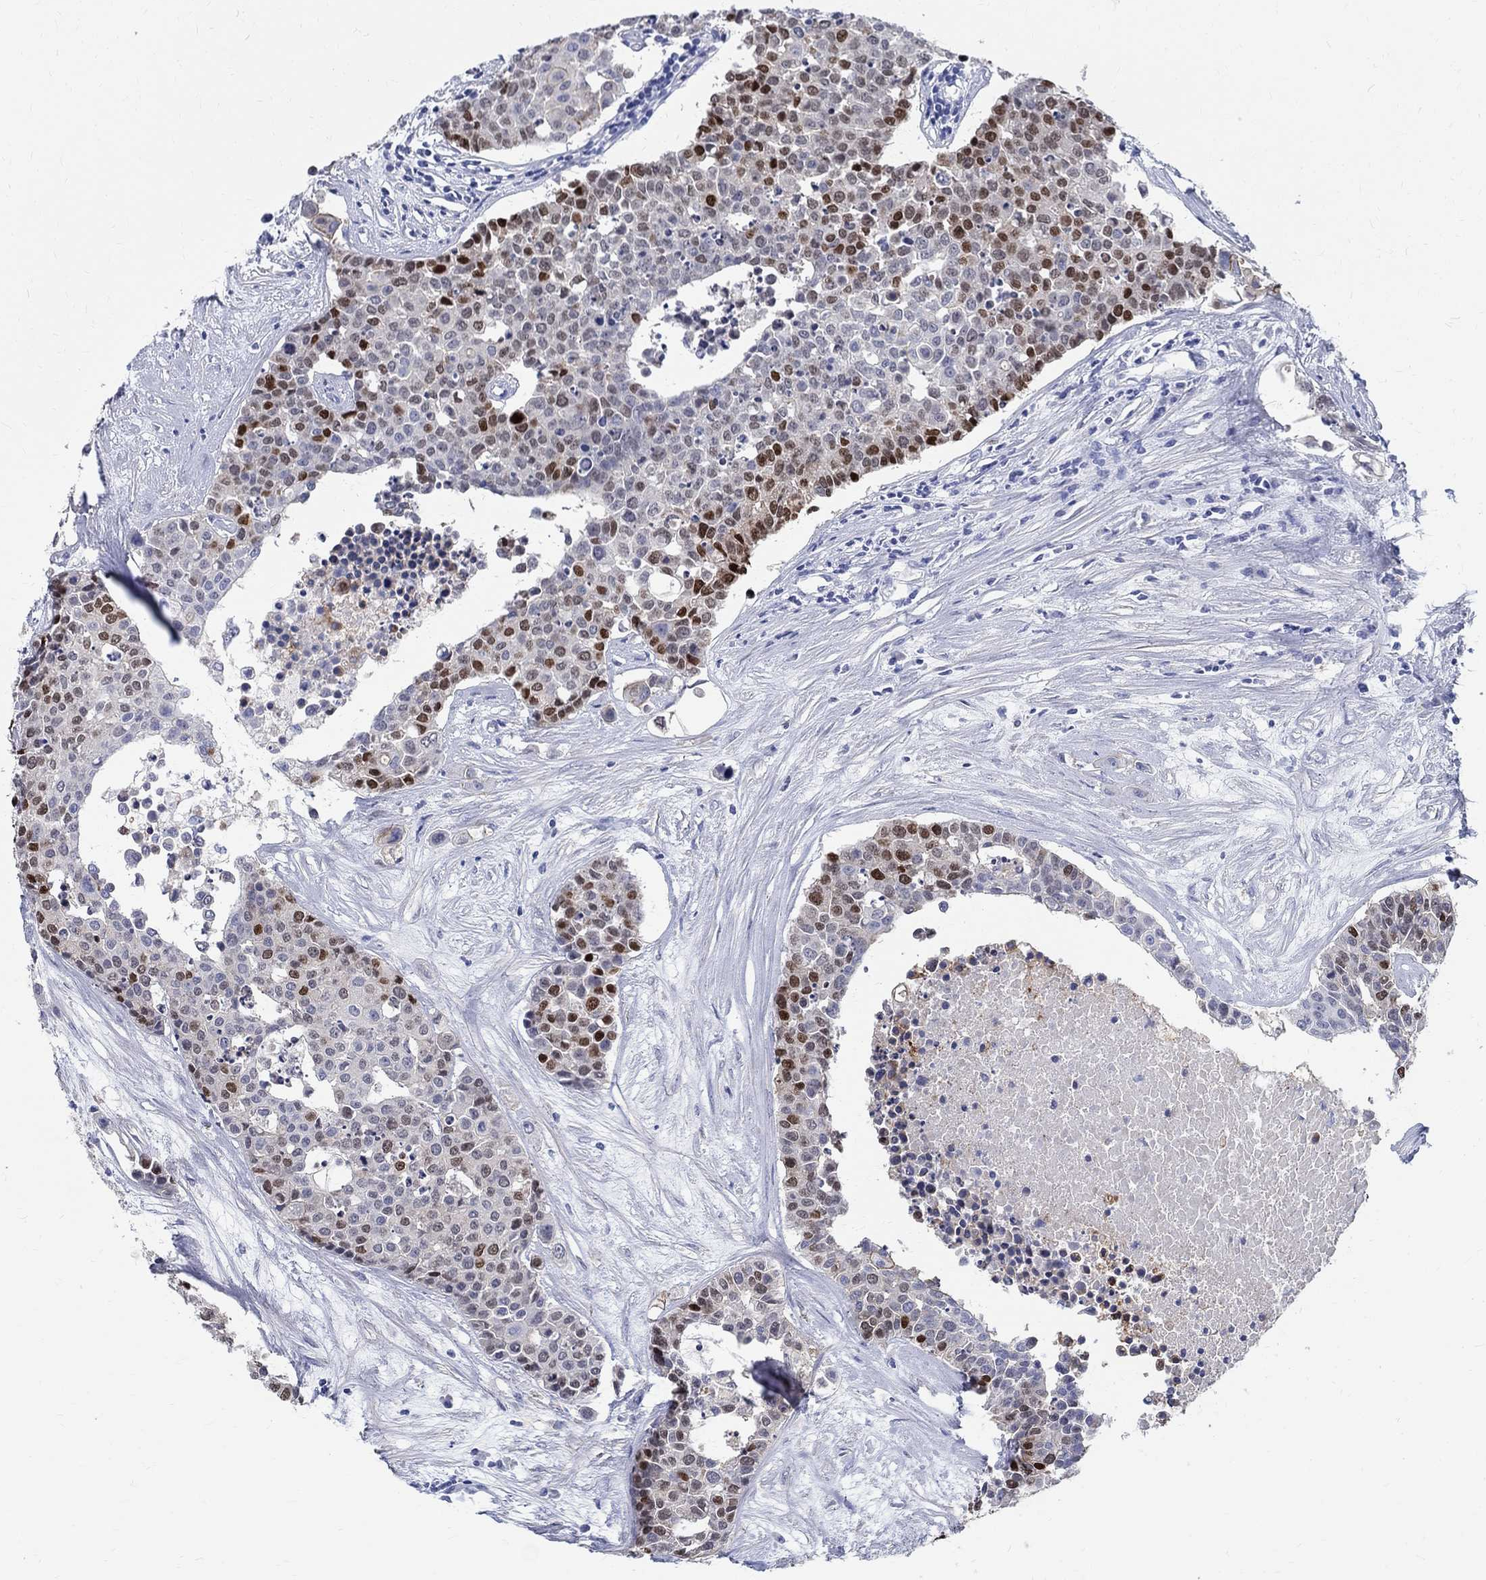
{"staining": {"intensity": "strong", "quantity": "<25%", "location": "nuclear"}, "tissue": "carcinoid", "cell_type": "Tumor cells", "image_type": "cancer", "snomed": [{"axis": "morphology", "description": "Carcinoid, malignant, NOS"}, {"axis": "topography", "description": "Colon"}], "caption": "Carcinoid stained with DAB (3,3'-diaminobenzidine) immunohistochemistry shows medium levels of strong nuclear positivity in about <25% of tumor cells.", "gene": "SOX2", "patient": {"sex": "male", "age": 81}}